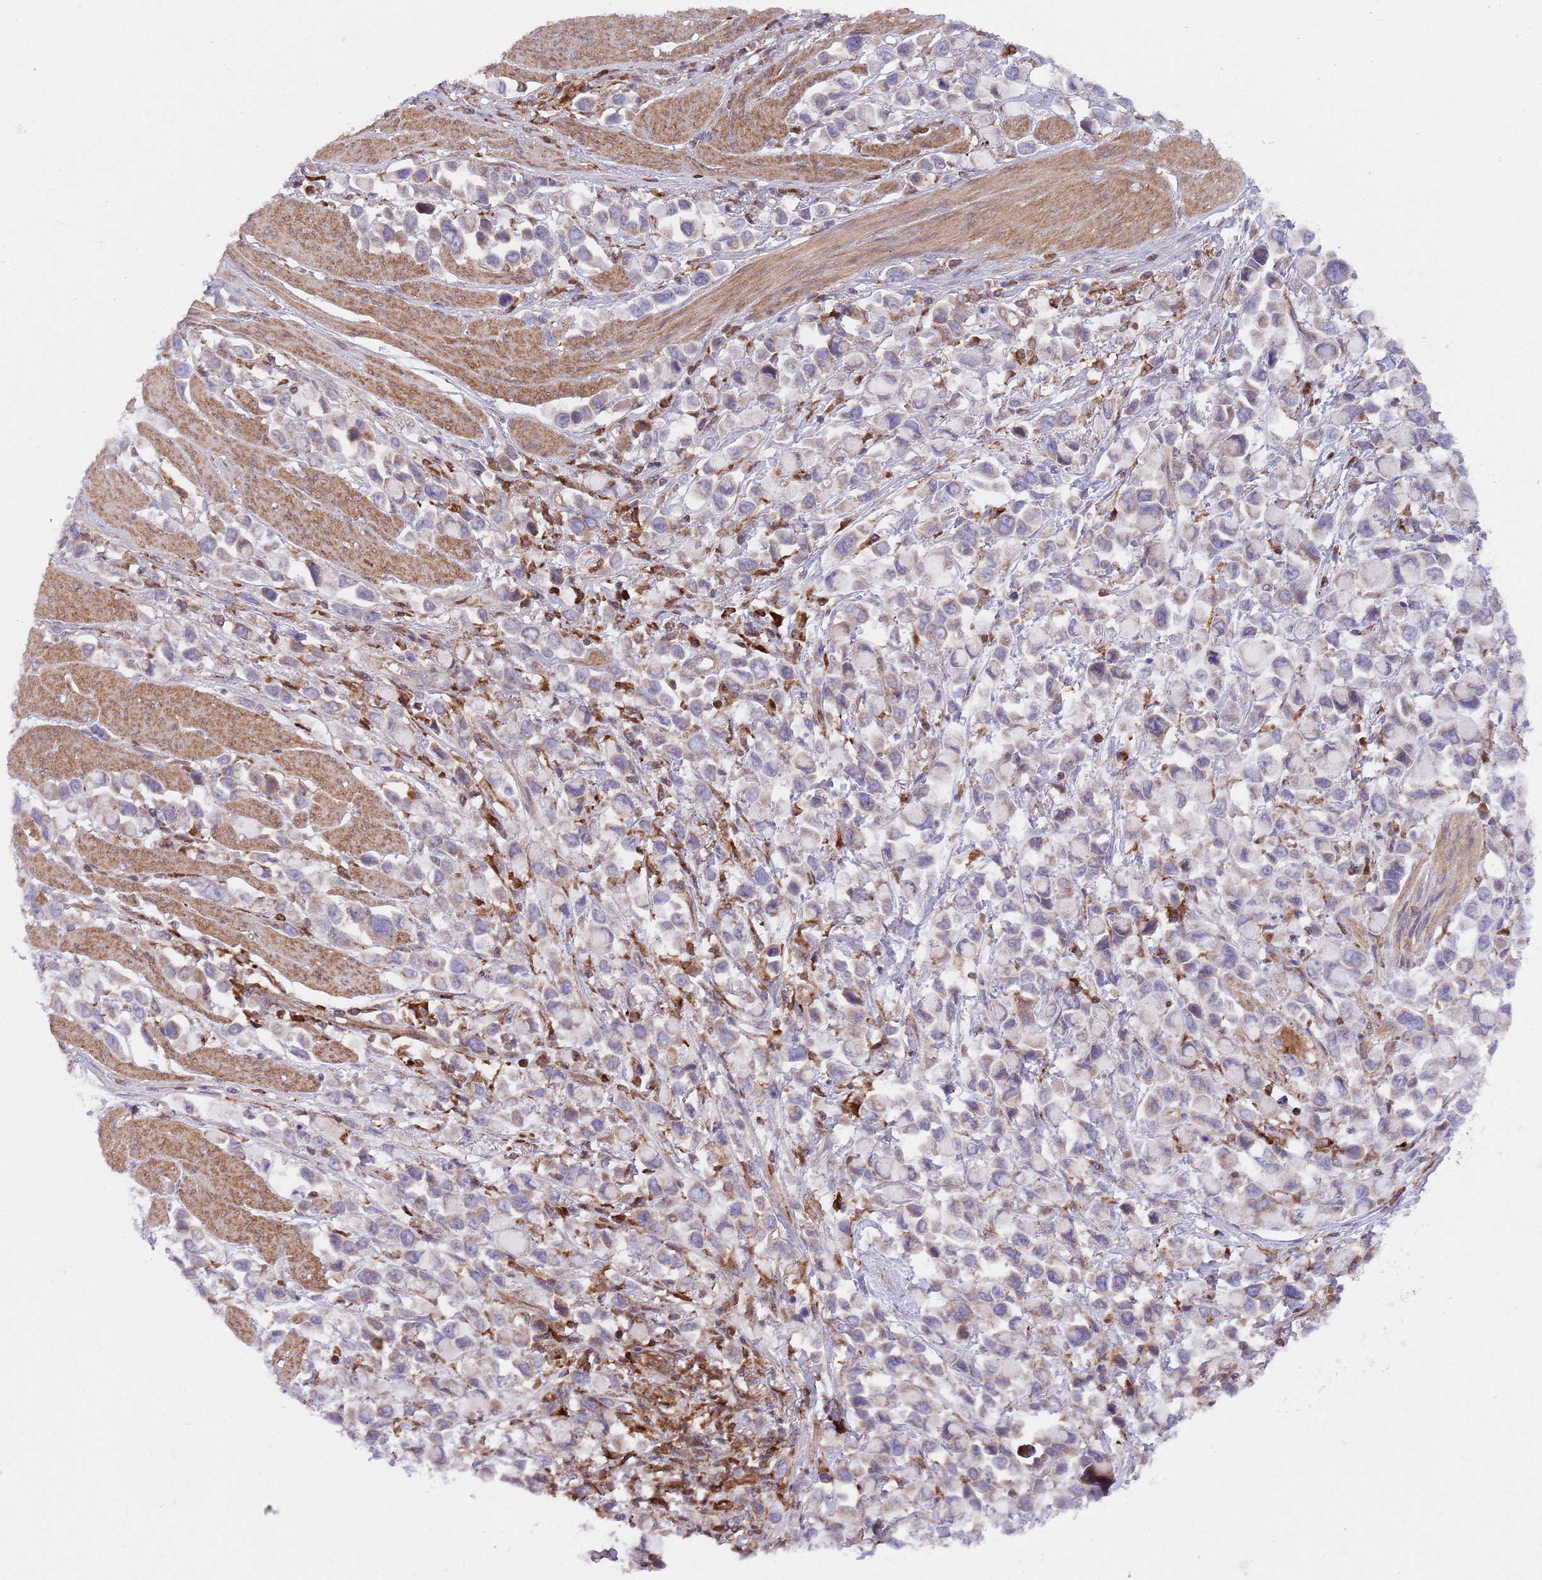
{"staining": {"intensity": "negative", "quantity": "none", "location": "none"}, "tissue": "stomach cancer", "cell_type": "Tumor cells", "image_type": "cancer", "snomed": [{"axis": "morphology", "description": "Adenocarcinoma, NOS"}, {"axis": "topography", "description": "Stomach"}], "caption": "An IHC micrograph of stomach cancer (adenocarcinoma) is shown. There is no staining in tumor cells of stomach cancer (adenocarcinoma).", "gene": "ZMYM5", "patient": {"sex": "female", "age": 81}}